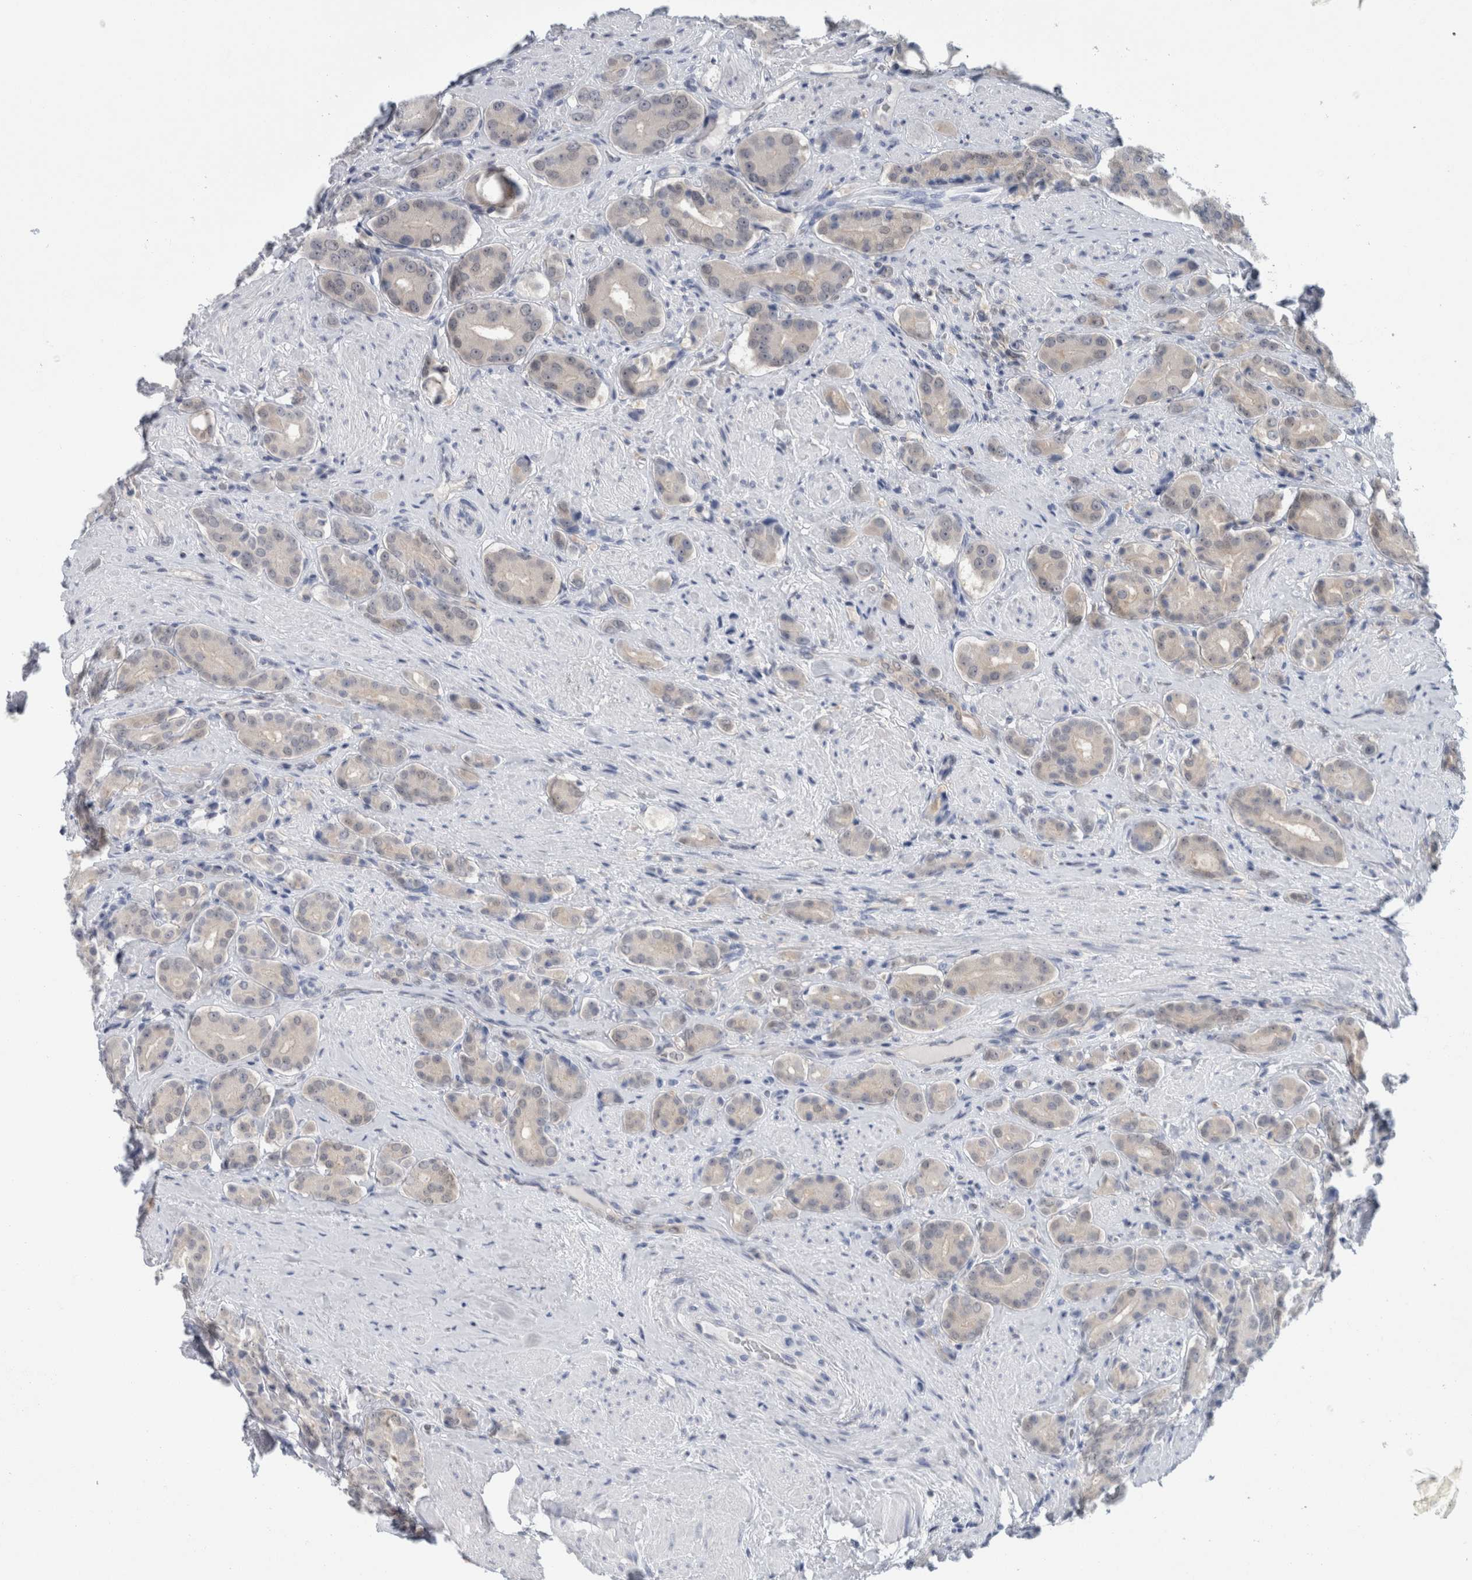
{"staining": {"intensity": "negative", "quantity": "none", "location": "none"}, "tissue": "prostate cancer", "cell_type": "Tumor cells", "image_type": "cancer", "snomed": [{"axis": "morphology", "description": "Adenocarcinoma, High grade"}, {"axis": "topography", "description": "Prostate"}], "caption": "This is a histopathology image of IHC staining of prostate cancer (adenocarcinoma (high-grade)), which shows no positivity in tumor cells.", "gene": "CASP6", "patient": {"sex": "male", "age": 71}}